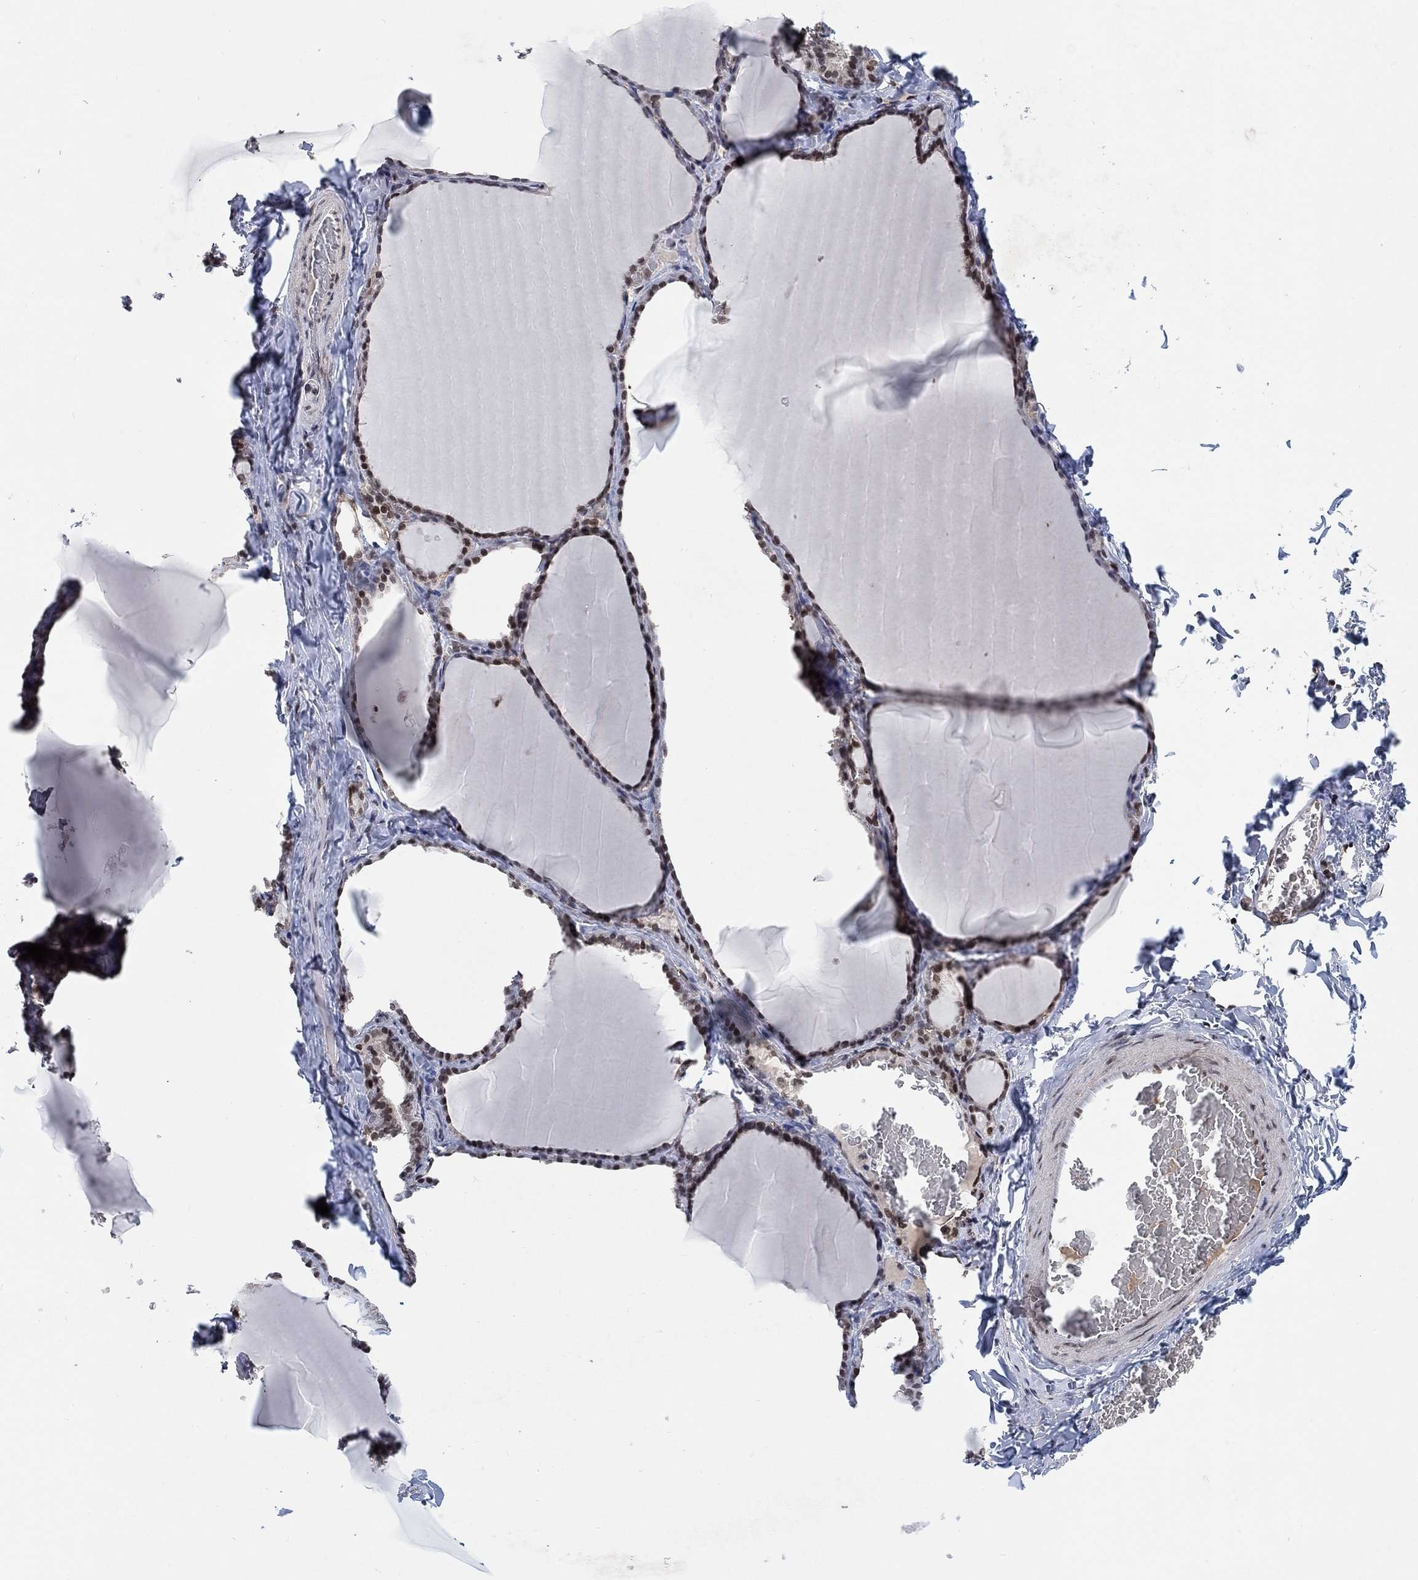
{"staining": {"intensity": "moderate", "quantity": "25%-75%", "location": "nuclear"}, "tissue": "thyroid gland", "cell_type": "Glandular cells", "image_type": "normal", "snomed": [{"axis": "morphology", "description": "Normal tissue, NOS"}, {"axis": "morphology", "description": "Hyperplasia, NOS"}, {"axis": "topography", "description": "Thyroid gland"}], "caption": "Thyroid gland stained with DAB (3,3'-diaminobenzidine) immunohistochemistry demonstrates medium levels of moderate nuclear positivity in approximately 25%-75% of glandular cells. The protein is shown in brown color, while the nuclei are stained blue.", "gene": "THAP8", "patient": {"sex": "female", "age": 27}}